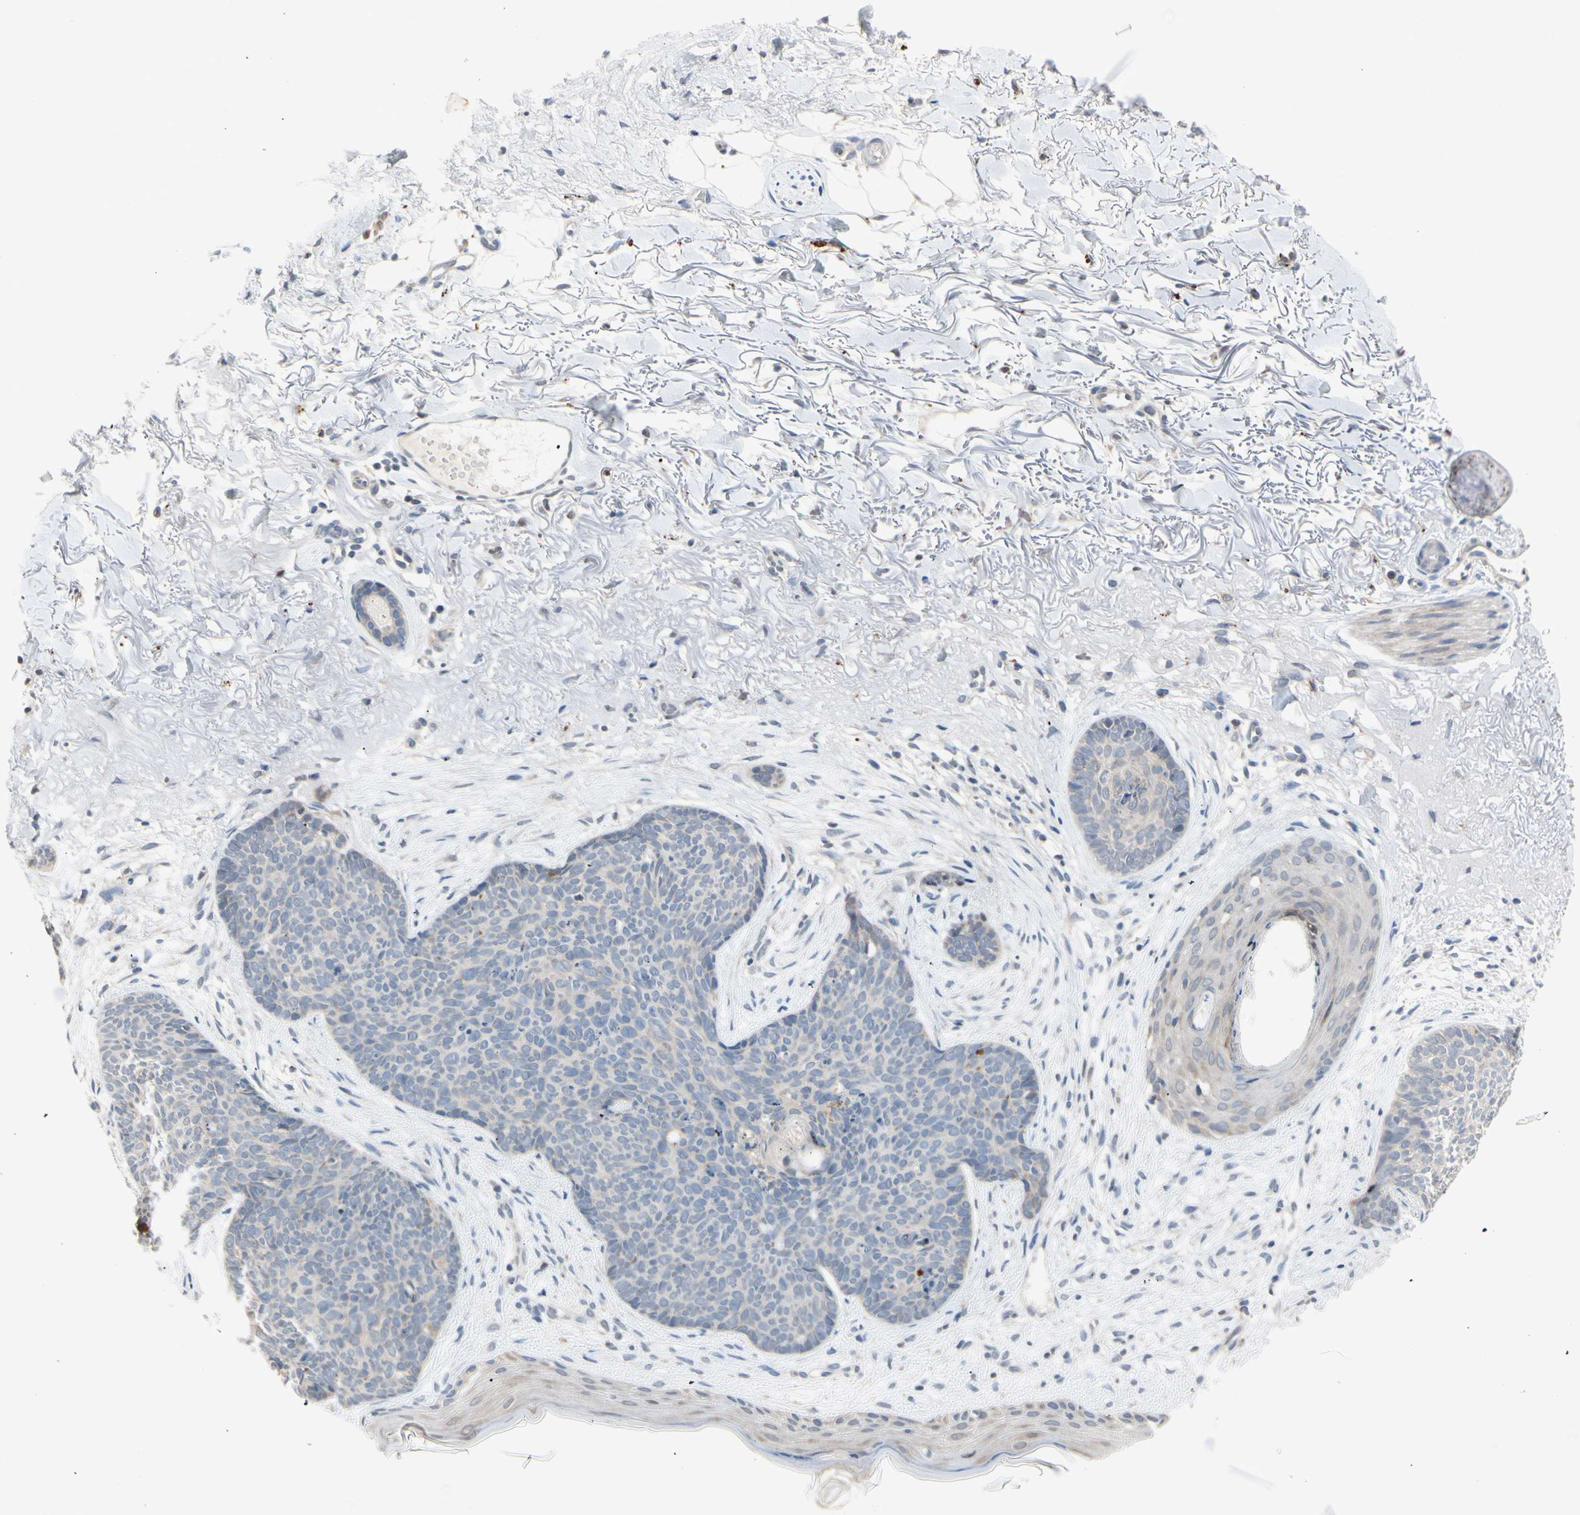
{"staining": {"intensity": "weak", "quantity": ">75%", "location": "cytoplasmic/membranous"}, "tissue": "skin cancer", "cell_type": "Tumor cells", "image_type": "cancer", "snomed": [{"axis": "morphology", "description": "Normal tissue, NOS"}, {"axis": "morphology", "description": "Basal cell carcinoma"}, {"axis": "topography", "description": "Skin"}], "caption": "Immunohistochemical staining of skin cancer demonstrates weak cytoplasmic/membranous protein expression in approximately >75% of tumor cells.", "gene": "MARK1", "patient": {"sex": "female", "age": 70}}